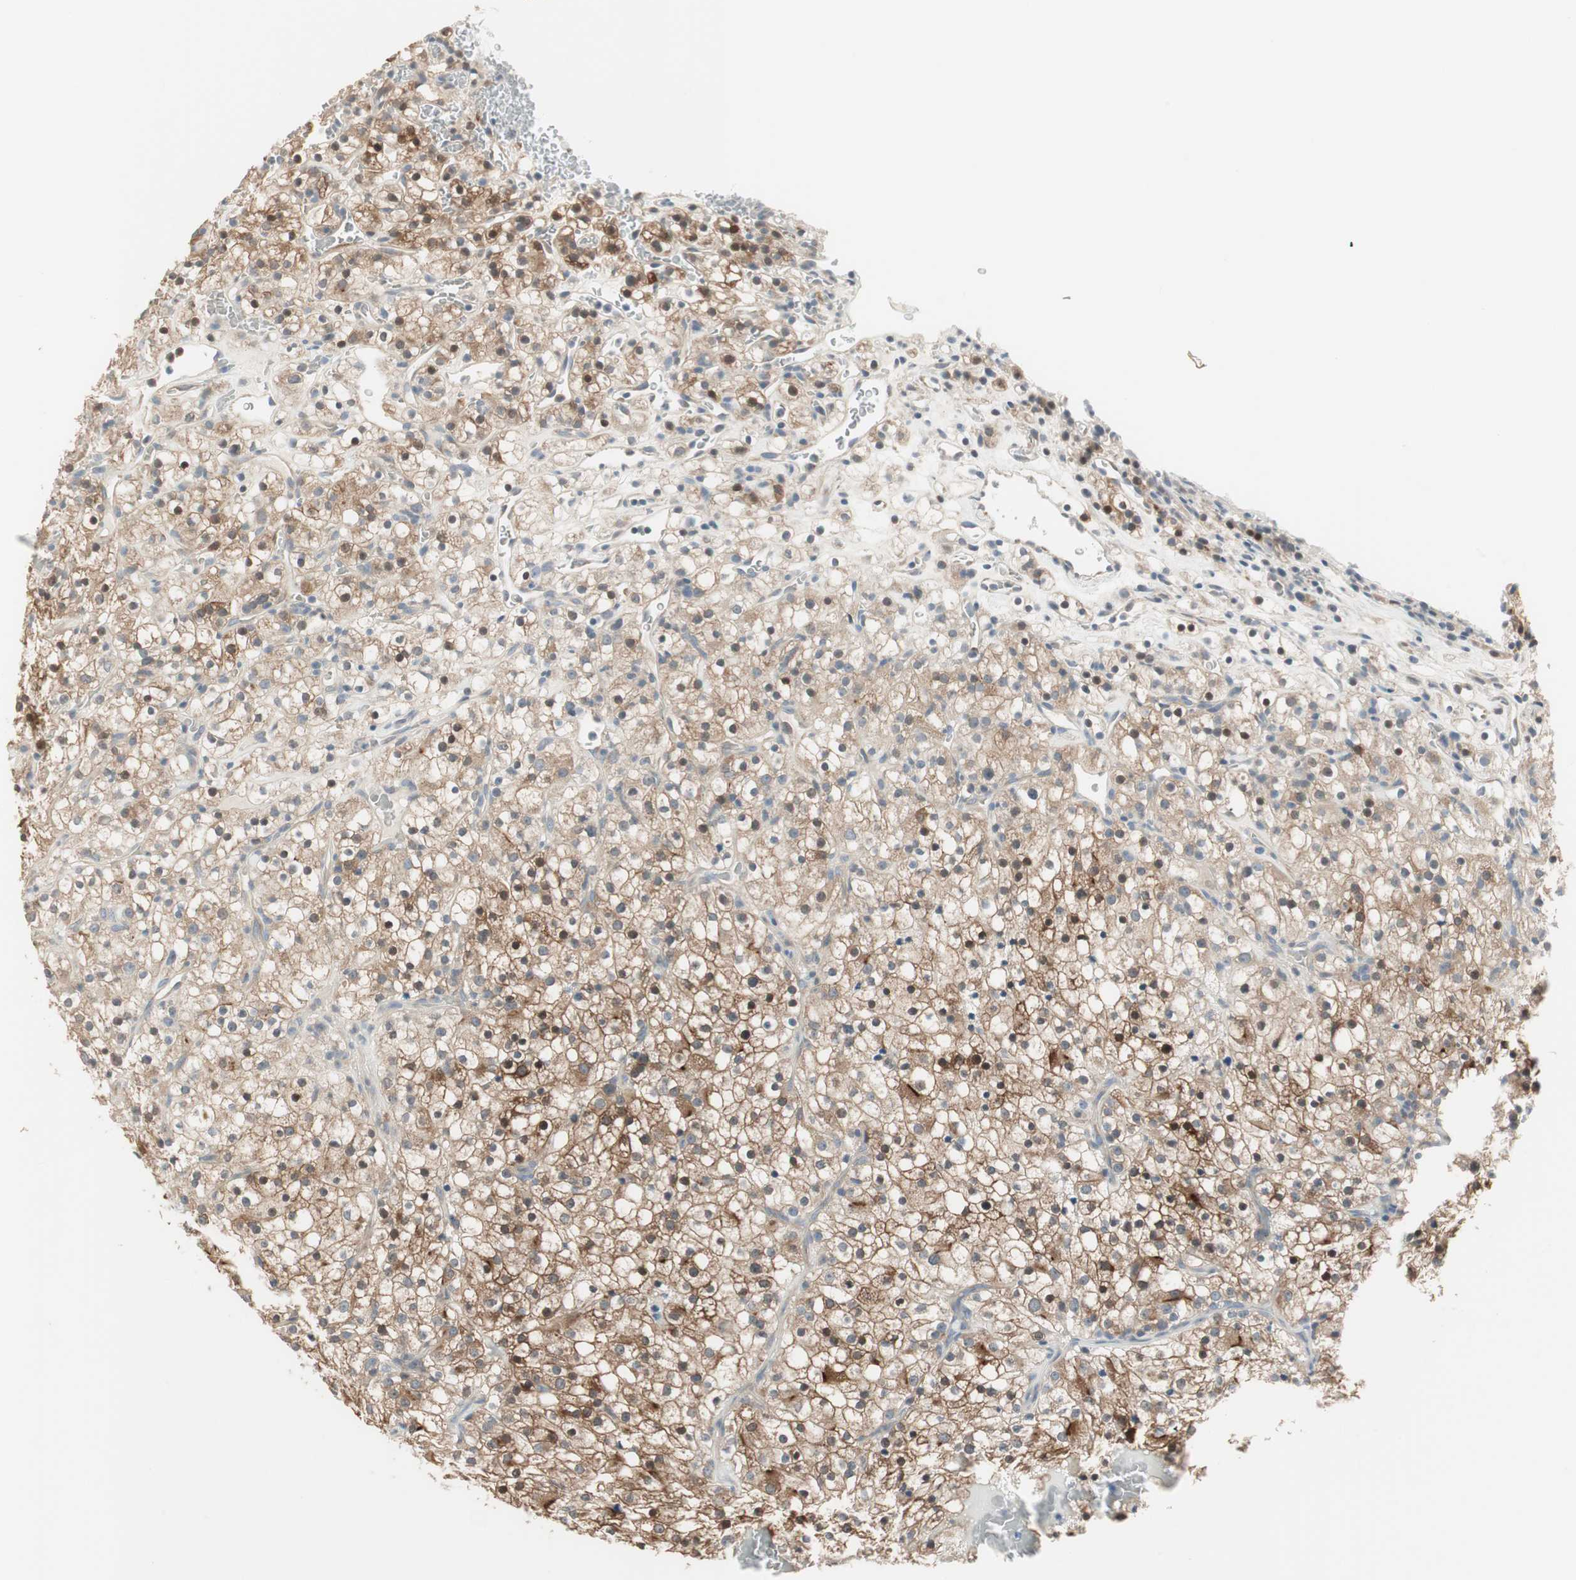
{"staining": {"intensity": "strong", "quantity": ">75%", "location": "cytoplasmic/membranous,nuclear"}, "tissue": "renal cancer", "cell_type": "Tumor cells", "image_type": "cancer", "snomed": [{"axis": "morphology", "description": "Normal tissue, NOS"}, {"axis": "morphology", "description": "Adenocarcinoma, NOS"}, {"axis": "topography", "description": "Kidney"}], "caption": "There is high levels of strong cytoplasmic/membranous and nuclear staining in tumor cells of renal cancer (adenocarcinoma), as demonstrated by immunohistochemical staining (brown color).", "gene": "PDZK1", "patient": {"sex": "female", "age": 72}}